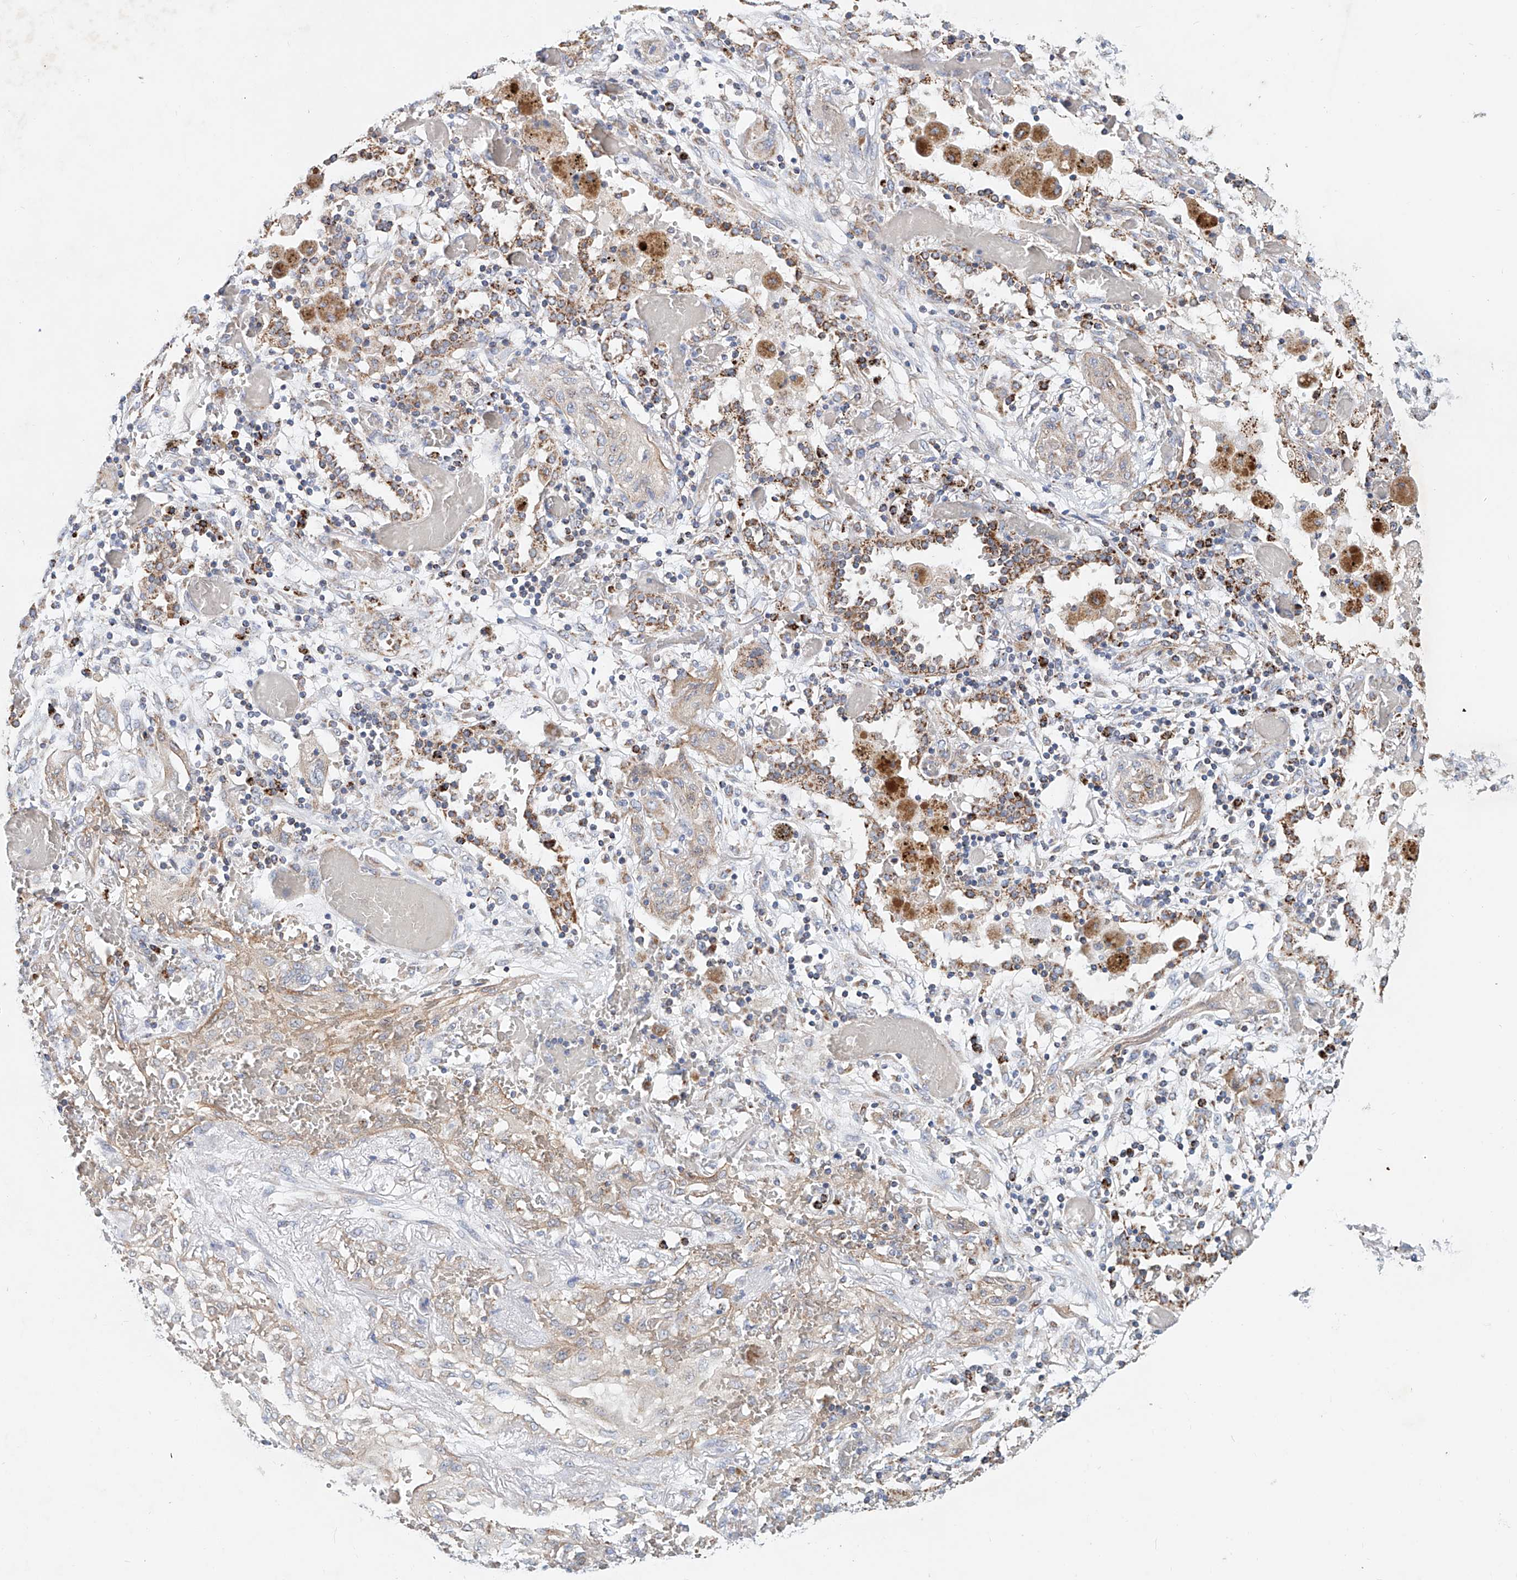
{"staining": {"intensity": "weak", "quantity": "<25%", "location": "cytoplasmic/membranous"}, "tissue": "lung cancer", "cell_type": "Tumor cells", "image_type": "cancer", "snomed": [{"axis": "morphology", "description": "Squamous cell carcinoma, NOS"}, {"axis": "topography", "description": "Lung"}], "caption": "IHC histopathology image of neoplastic tissue: human lung cancer (squamous cell carcinoma) stained with DAB (3,3'-diaminobenzidine) shows no significant protein expression in tumor cells.", "gene": "CARD10", "patient": {"sex": "female", "age": 47}}